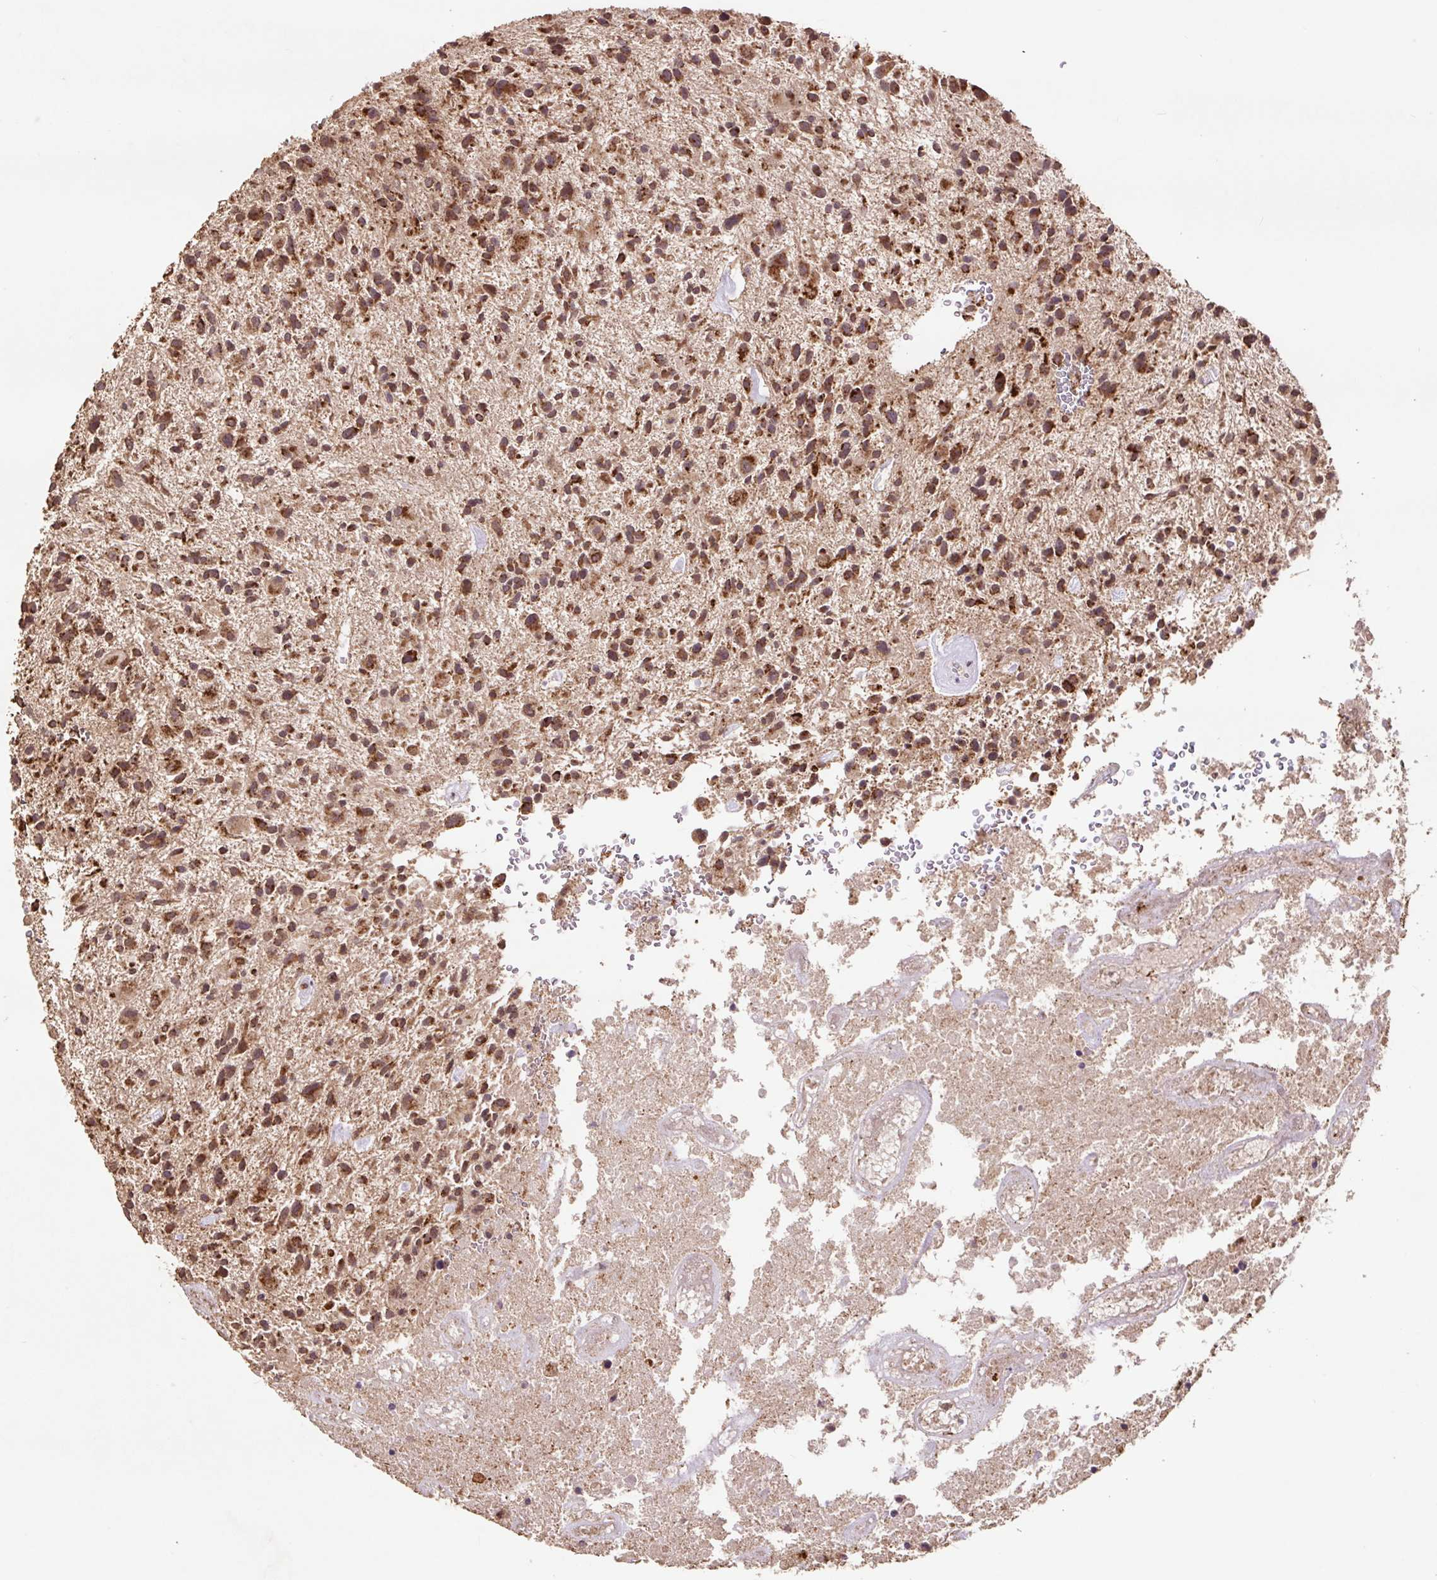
{"staining": {"intensity": "moderate", "quantity": ">75%", "location": "cytoplasmic/membranous"}, "tissue": "glioma", "cell_type": "Tumor cells", "image_type": "cancer", "snomed": [{"axis": "morphology", "description": "Glioma, malignant, High grade"}, {"axis": "topography", "description": "Brain"}], "caption": "About >75% of tumor cells in glioma reveal moderate cytoplasmic/membranous protein positivity as visualized by brown immunohistochemical staining.", "gene": "ATP5F1A", "patient": {"sex": "male", "age": 47}}